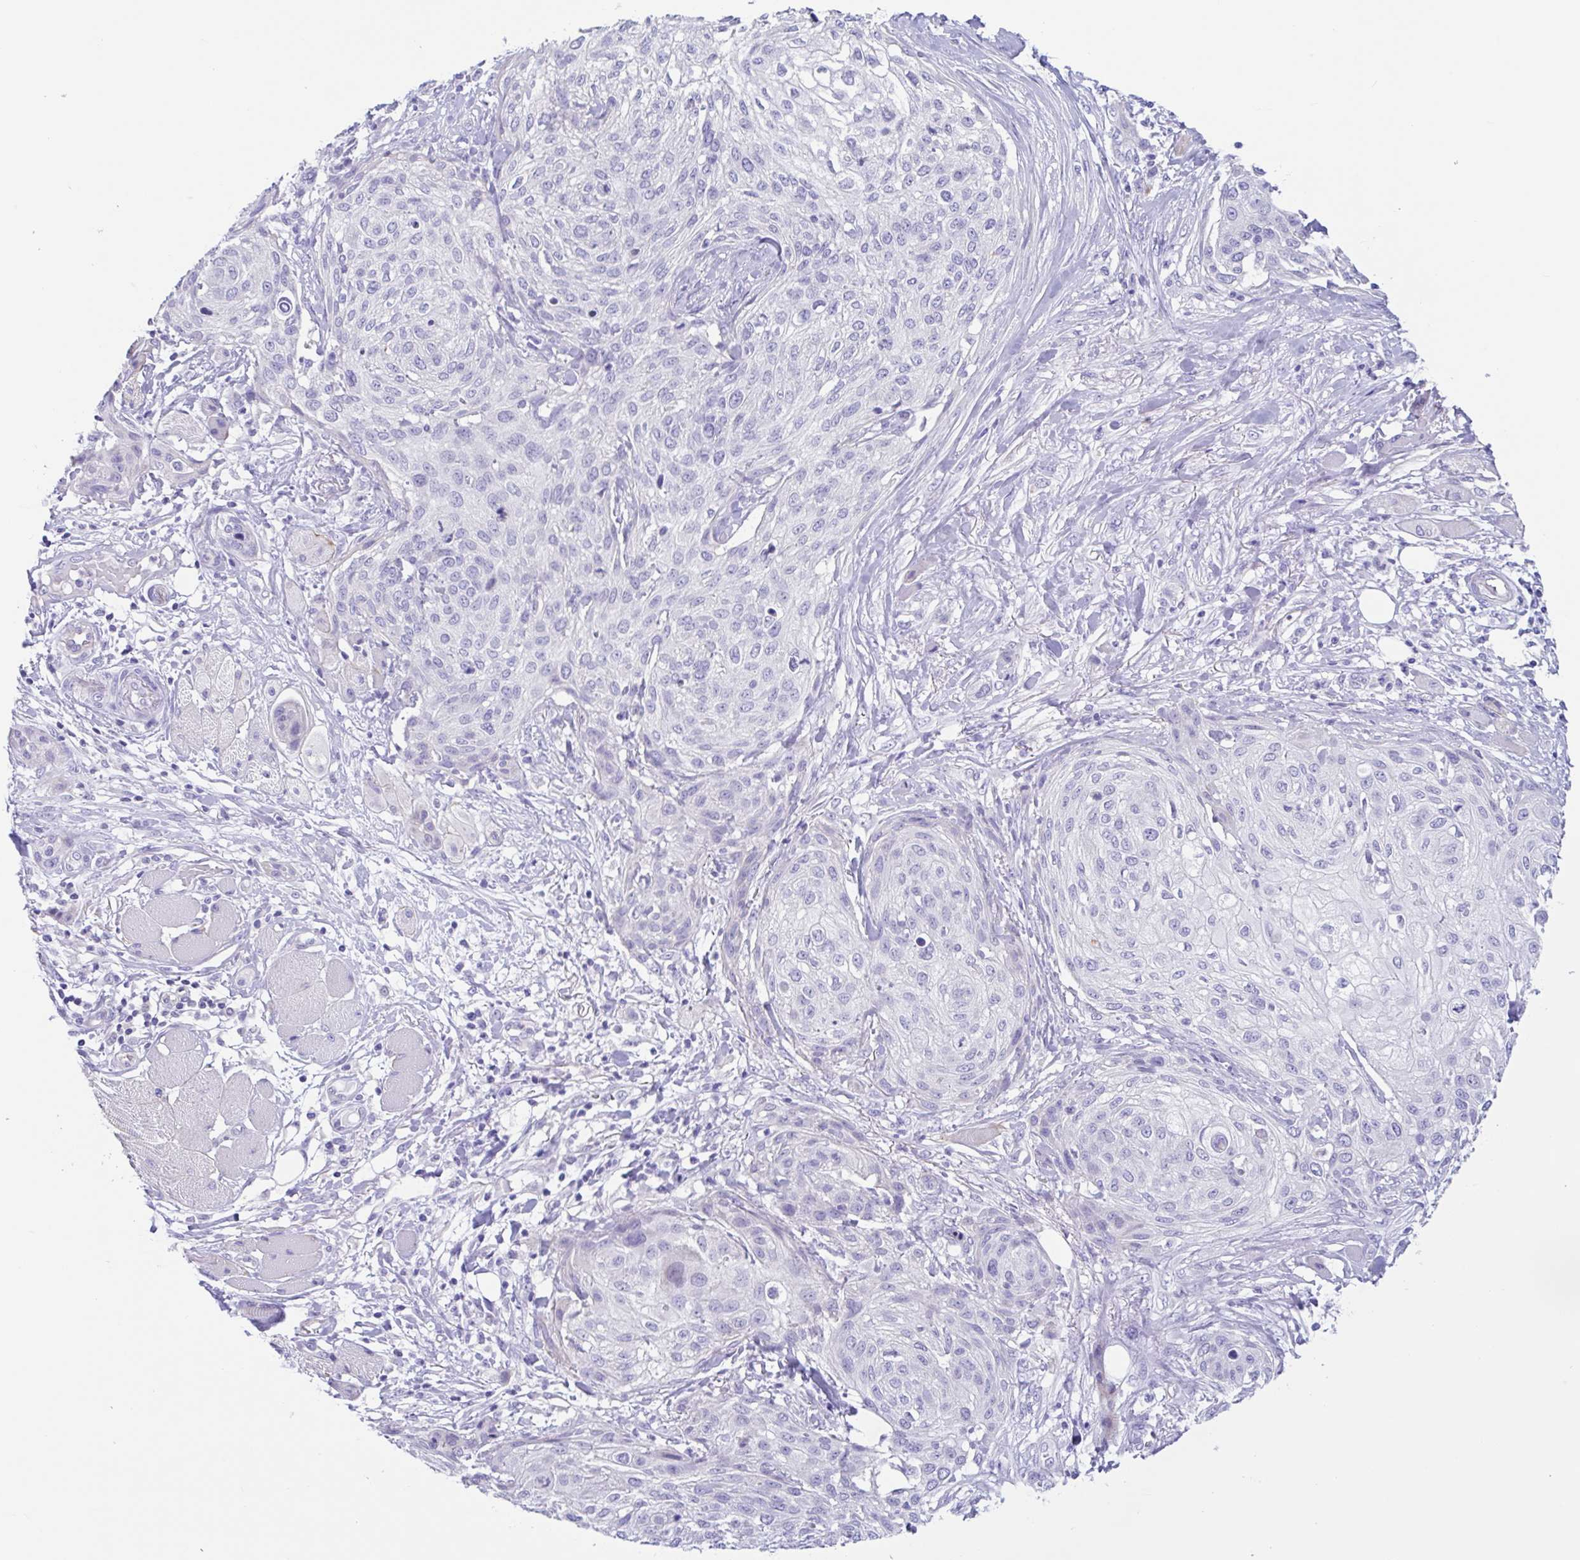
{"staining": {"intensity": "negative", "quantity": "none", "location": "none"}, "tissue": "skin cancer", "cell_type": "Tumor cells", "image_type": "cancer", "snomed": [{"axis": "morphology", "description": "Squamous cell carcinoma, NOS"}, {"axis": "topography", "description": "Skin"}], "caption": "Immunohistochemistry of skin cancer (squamous cell carcinoma) displays no staining in tumor cells.", "gene": "OR6N2", "patient": {"sex": "female", "age": 87}}